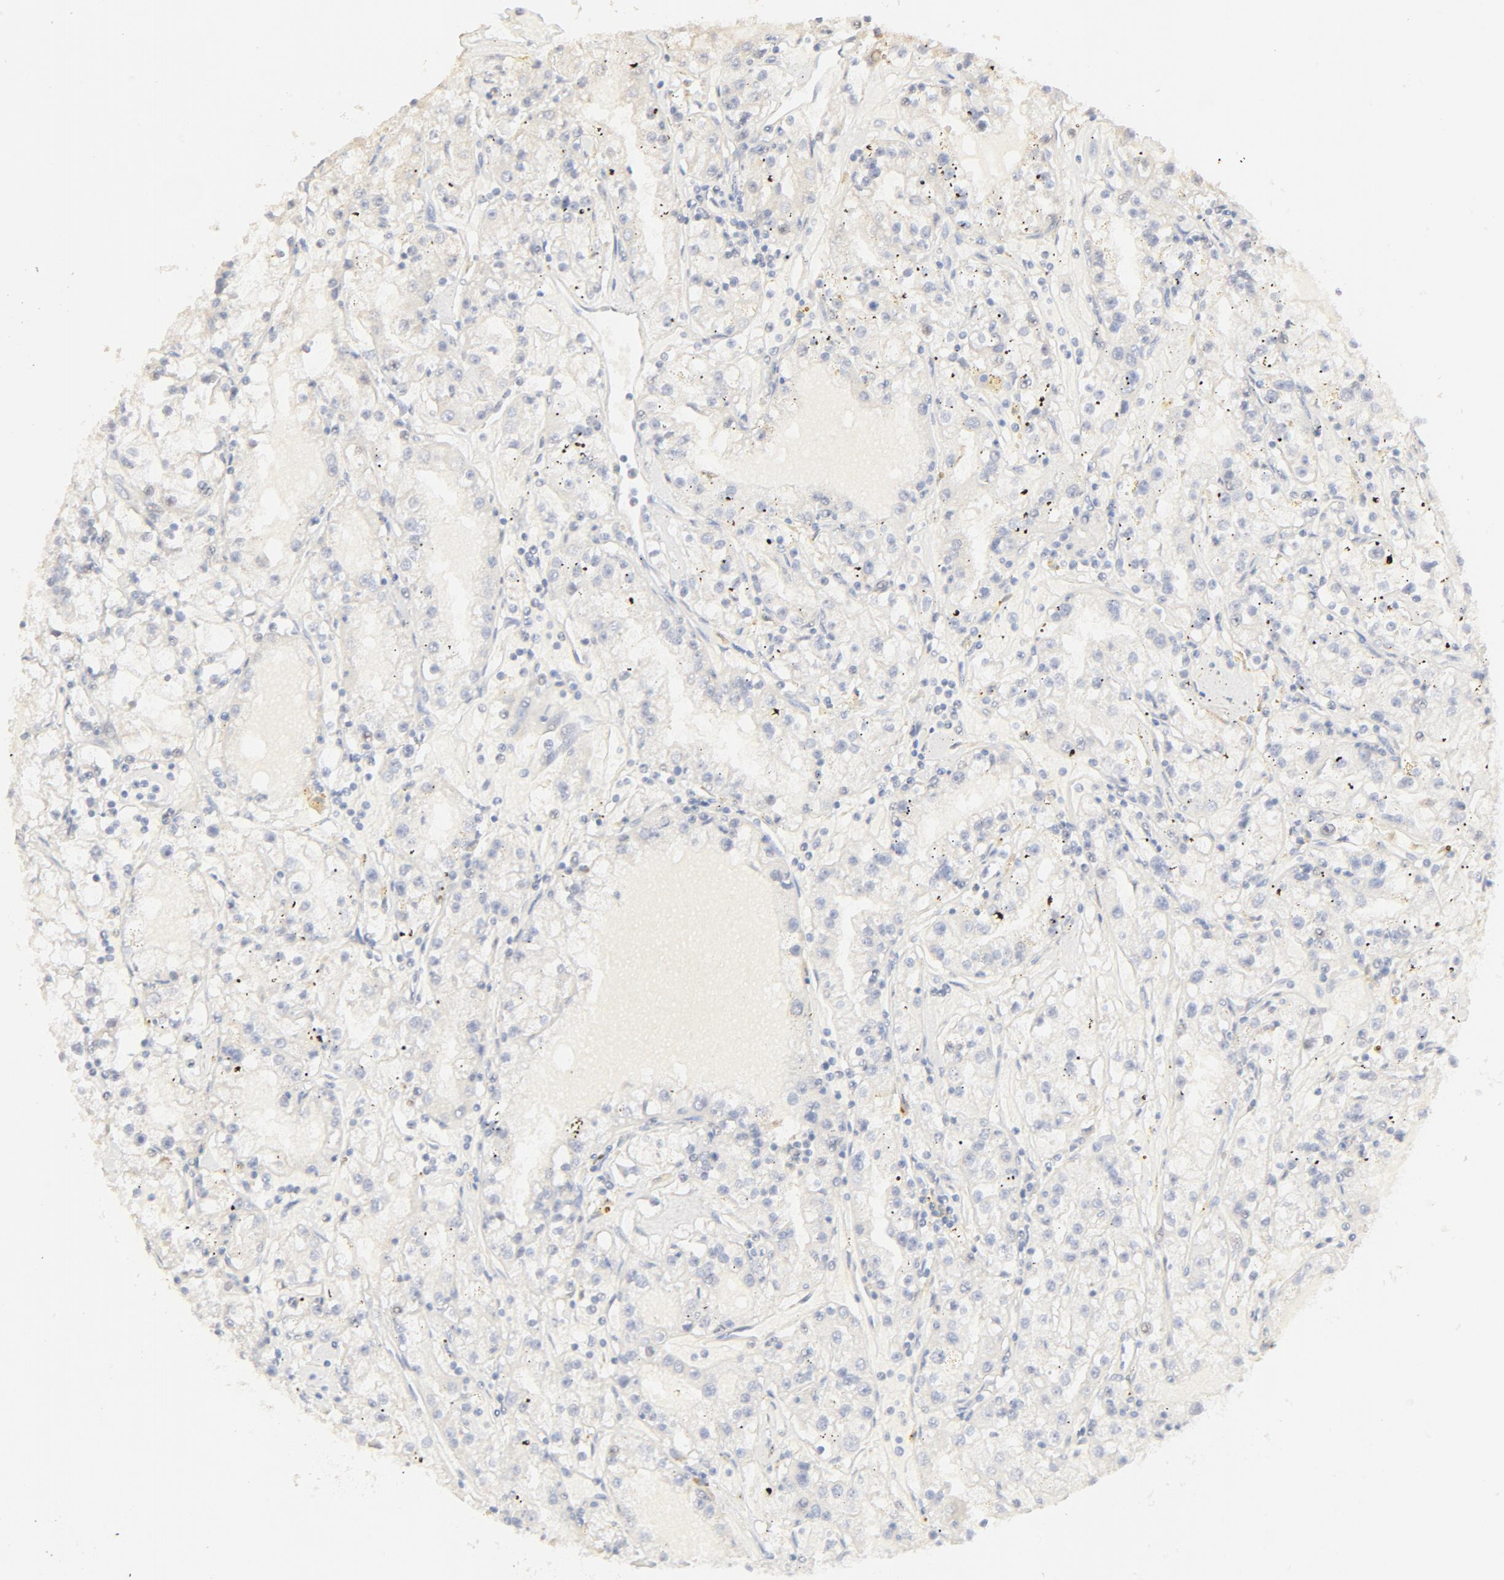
{"staining": {"intensity": "negative", "quantity": "none", "location": "none"}, "tissue": "renal cancer", "cell_type": "Tumor cells", "image_type": "cancer", "snomed": [{"axis": "morphology", "description": "Adenocarcinoma, NOS"}, {"axis": "topography", "description": "Kidney"}], "caption": "A micrograph of renal cancer stained for a protein shows no brown staining in tumor cells.", "gene": "FCGBP", "patient": {"sex": "male", "age": 56}}